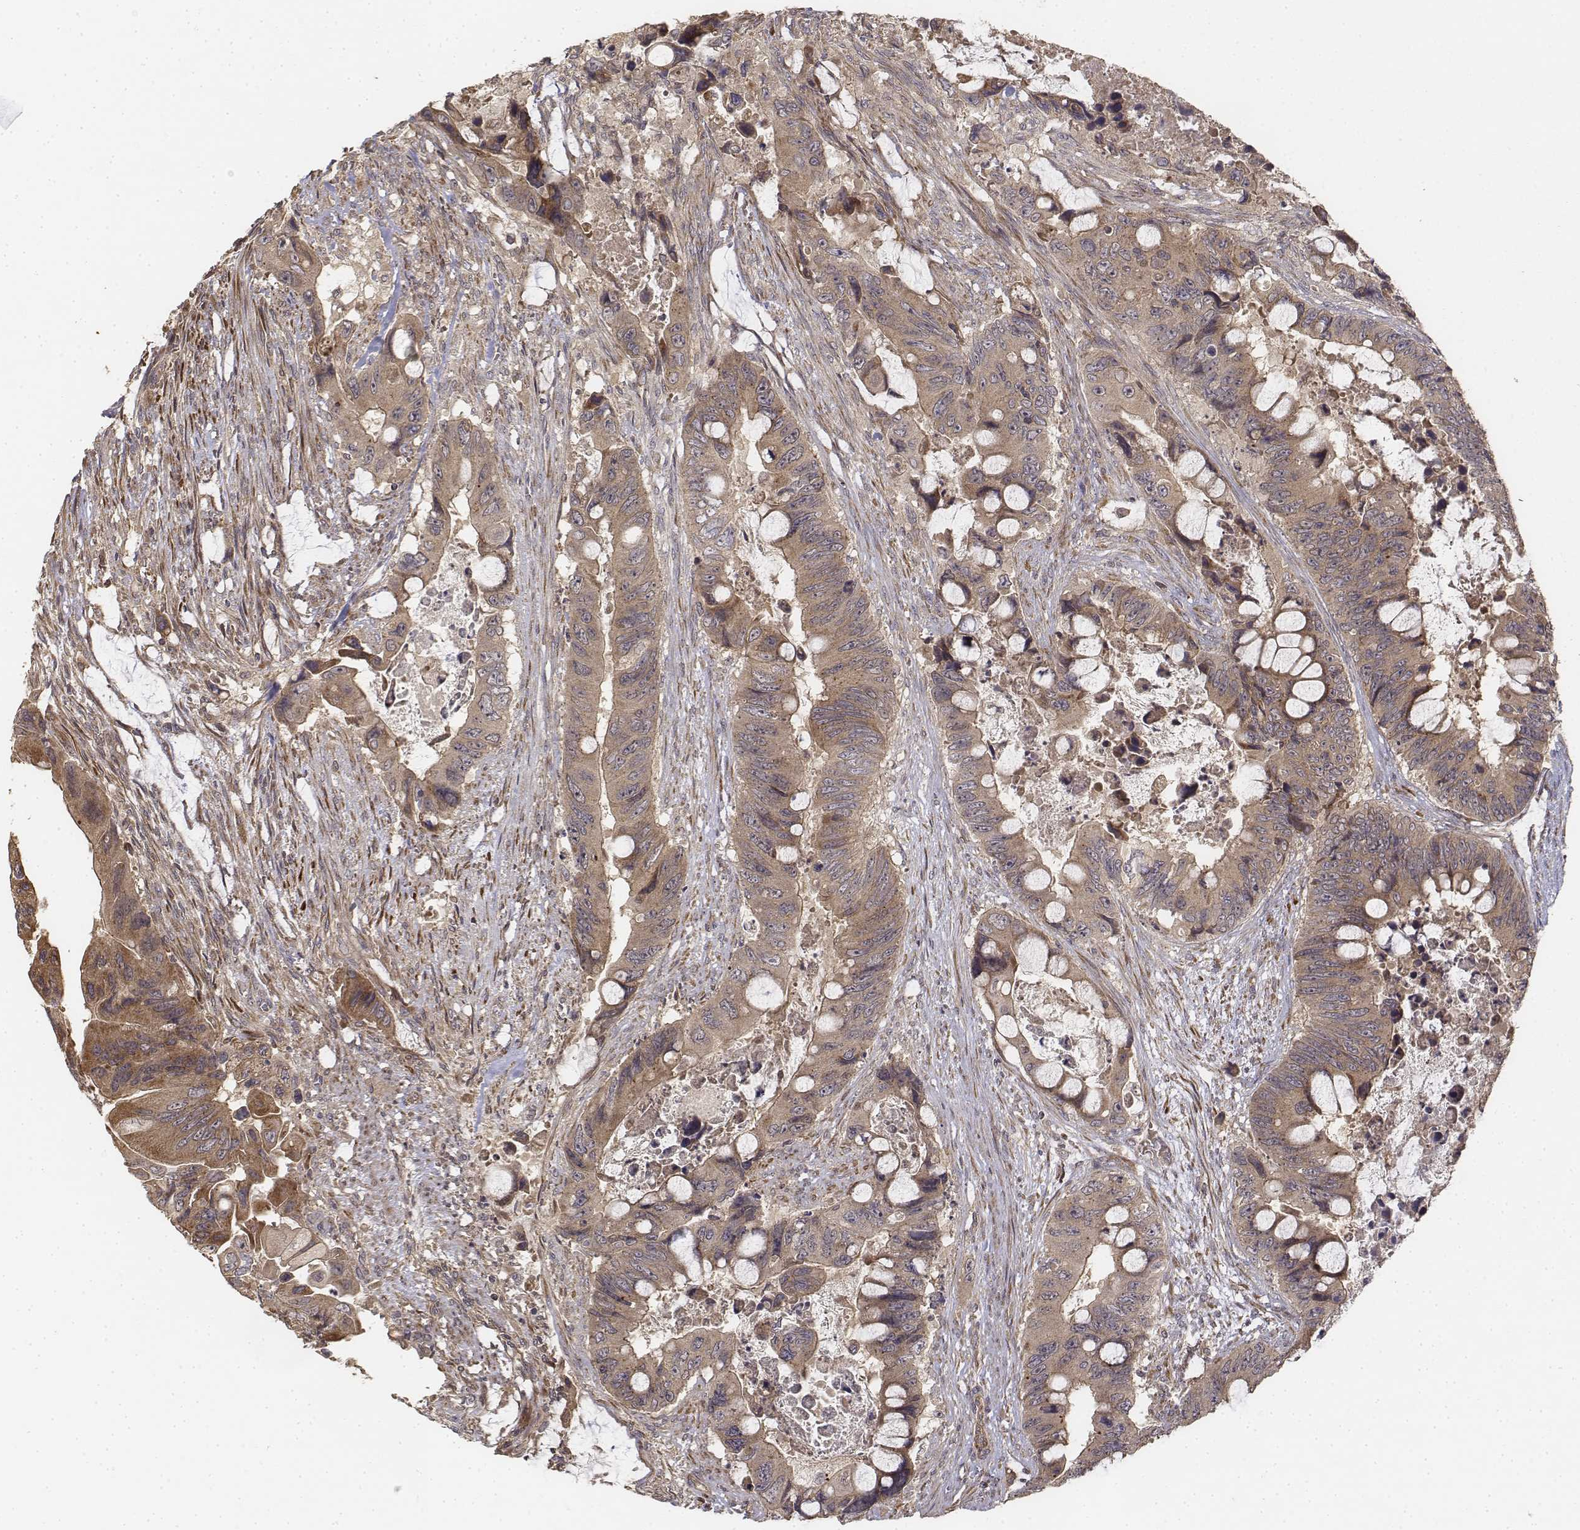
{"staining": {"intensity": "weak", "quantity": ">75%", "location": "cytoplasmic/membranous"}, "tissue": "colorectal cancer", "cell_type": "Tumor cells", "image_type": "cancer", "snomed": [{"axis": "morphology", "description": "Adenocarcinoma, NOS"}, {"axis": "topography", "description": "Rectum"}], "caption": "Colorectal cancer (adenocarcinoma) was stained to show a protein in brown. There is low levels of weak cytoplasmic/membranous staining in approximately >75% of tumor cells.", "gene": "FBXO21", "patient": {"sex": "male", "age": 63}}